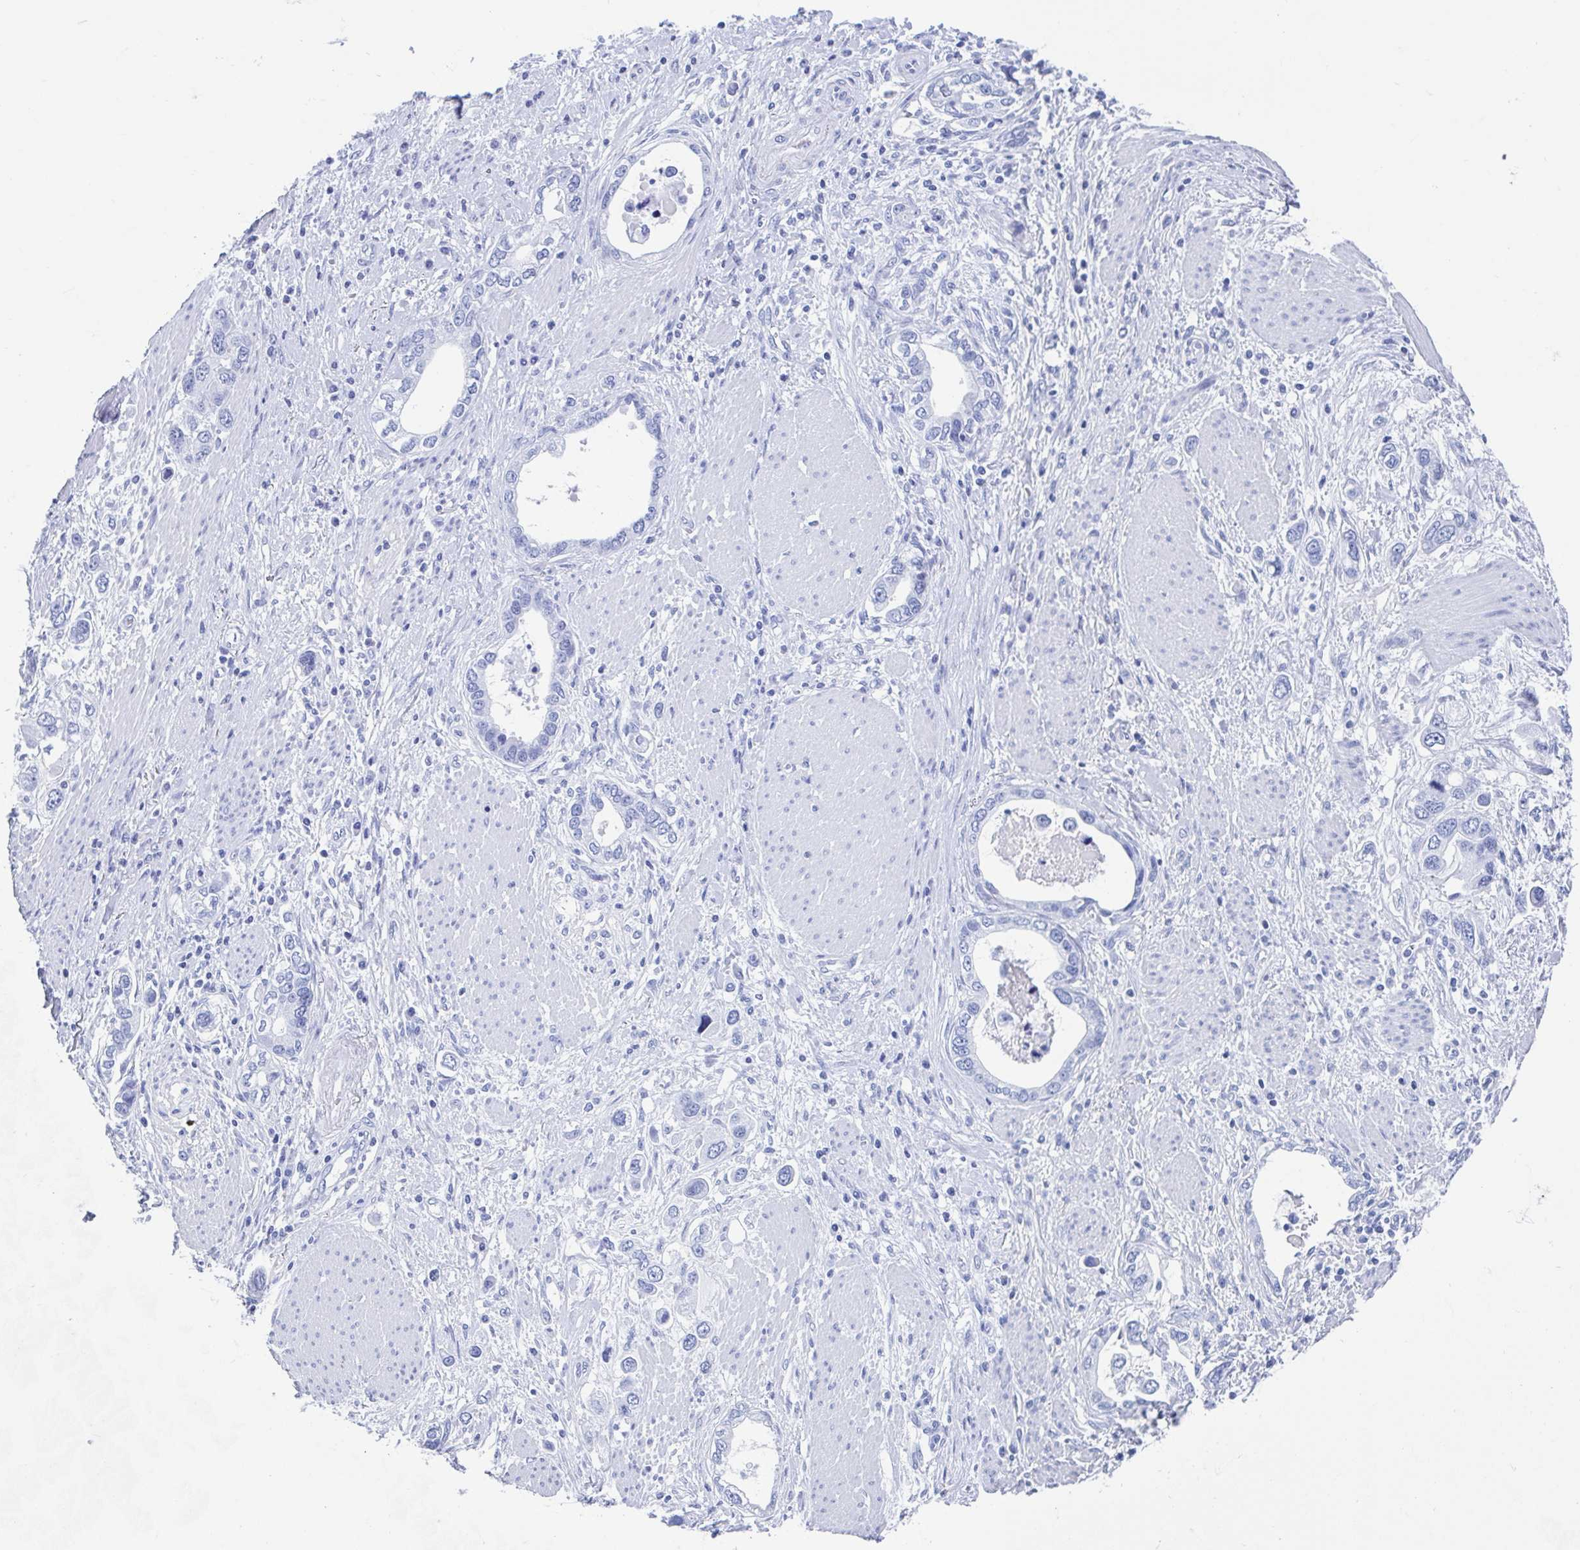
{"staining": {"intensity": "negative", "quantity": "none", "location": "none"}, "tissue": "stomach cancer", "cell_type": "Tumor cells", "image_type": "cancer", "snomed": [{"axis": "morphology", "description": "Adenocarcinoma, NOS"}, {"axis": "topography", "description": "Stomach, lower"}], "caption": "Immunohistochemistry photomicrograph of stomach adenocarcinoma stained for a protein (brown), which reveals no staining in tumor cells. Nuclei are stained in blue.", "gene": "HDGFL1", "patient": {"sex": "female", "age": 93}}